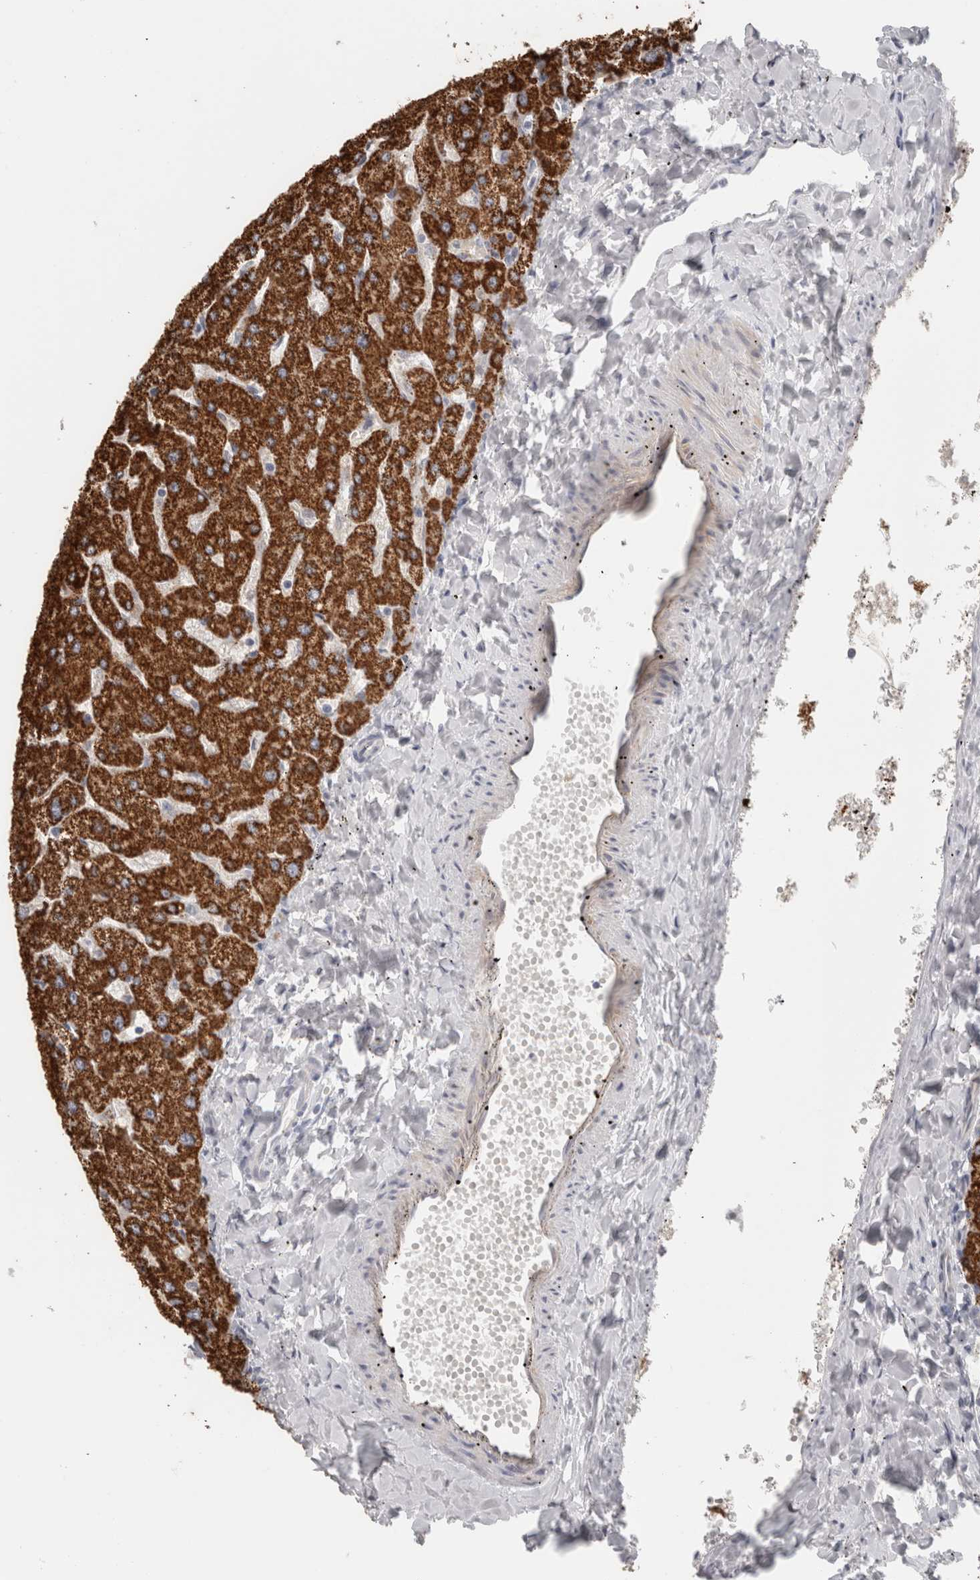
{"staining": {"intensity": "negative", "quantity": "none", "location": "none"}, "tissue": "liver", "cell_type": "Cholangiocytes", "image_type": "normal", "snomed": [{"axis": "morphology", "description": "Normal tissue, NOS"}, {"axis": "topography", "description": "Liver"}], "caption": "Immunohistochemistry image of unremarkable liver: human liver stained with DAB exhibits no significant protein expression in cholangiocytes. (Brightfield microscopy of DAB (3,3'-diaminobenzidine) immunohistochemistry (IHC) at high magnification).", "gene": "FBLIM1", "patient": {"sex": "male", "age": 55}}